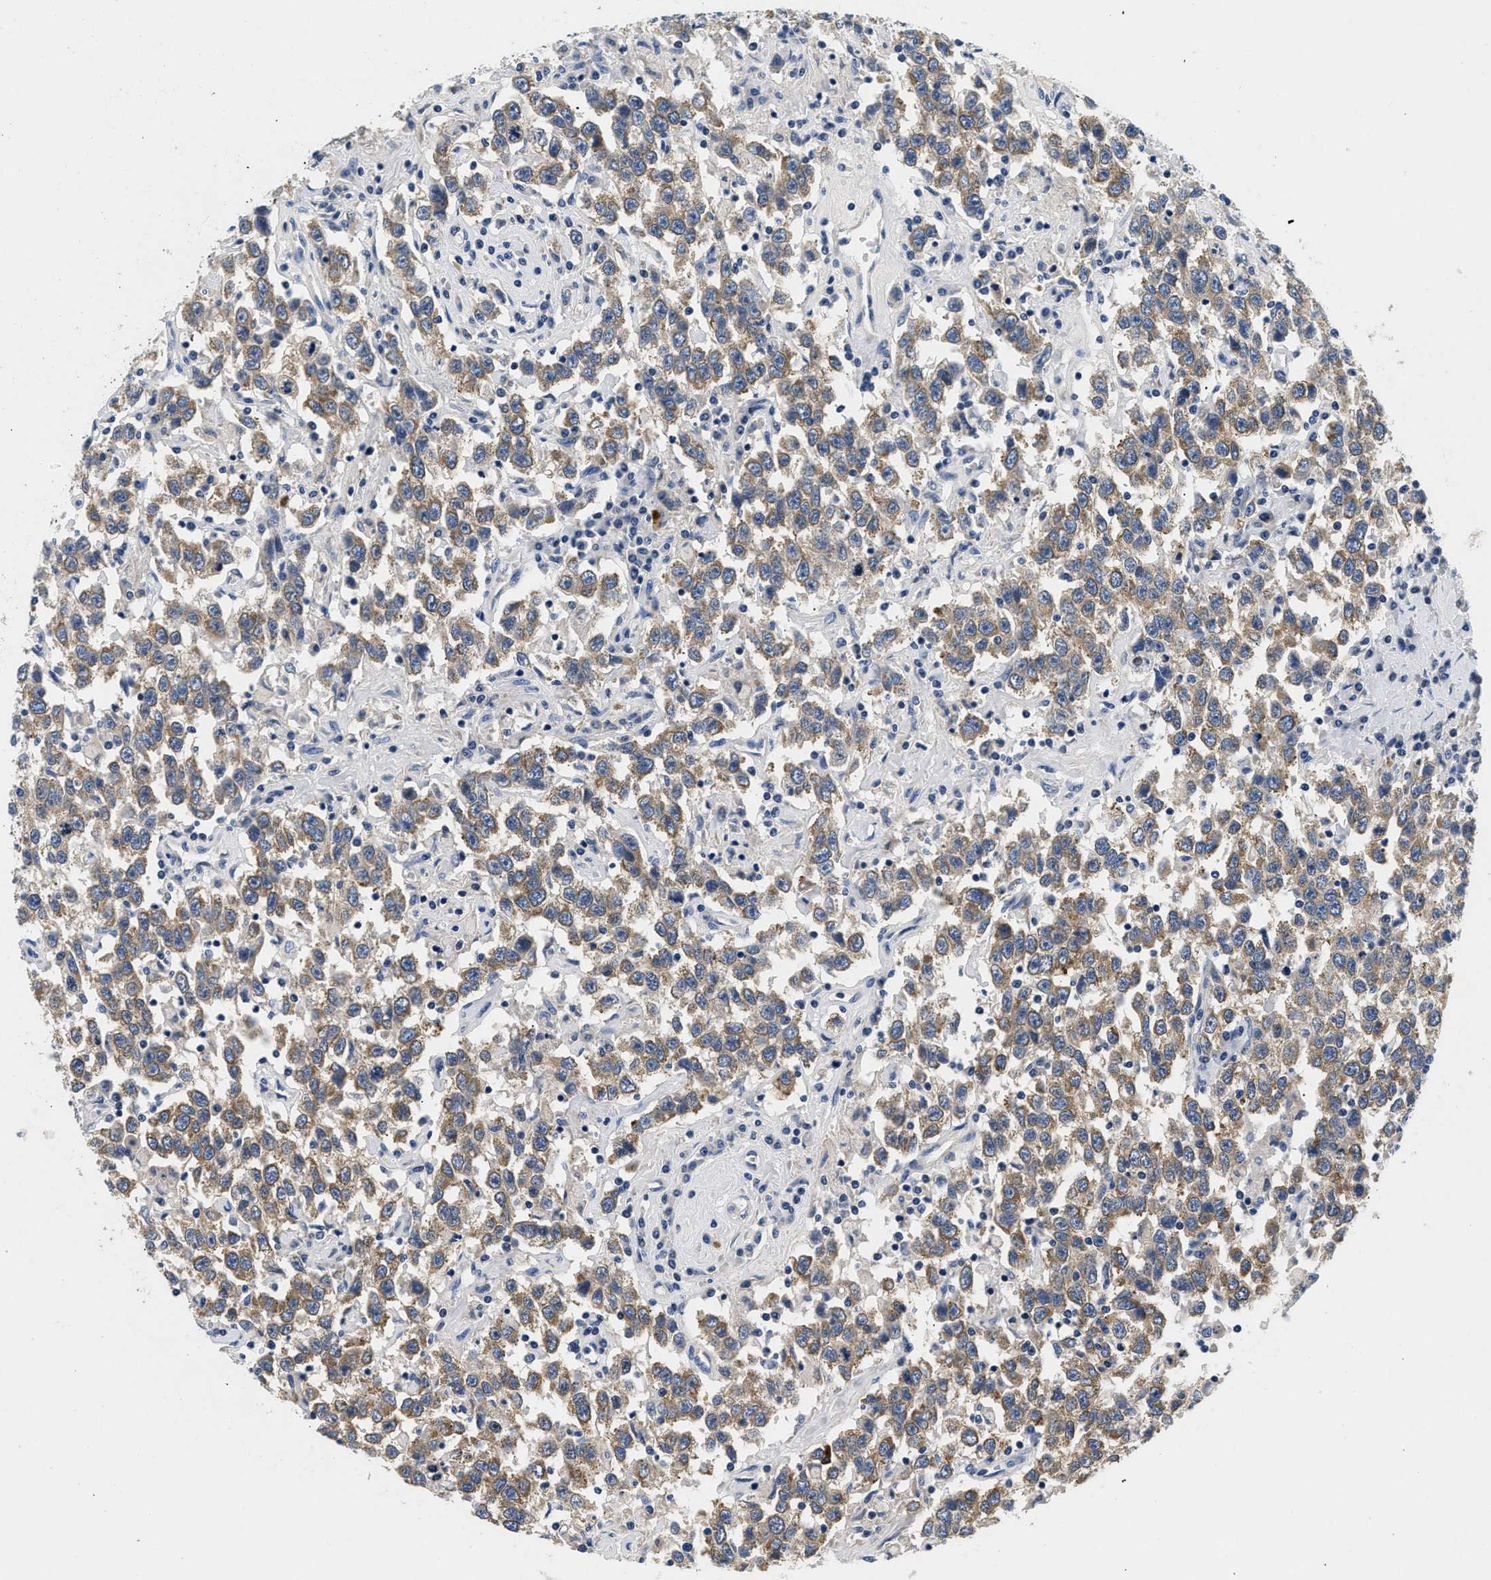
{"staining": {"intensity": "strong", "quantity": ">75%", "location": "cytoplasmic/membranous"}, "tissue": "testis cancer", "cell_type": "Tumor cells", "image_type": "cancer", "snomed": [{"axis": "morphology", "description": "Seminoma, NOS"}, {"axis": "topography", "description": "Testis"}], "caption": "Immunohistochemical staining of testis cancer (seminoma) demonstrates strong cytoplasmic/membranous protein positivity in approximately >75% of tumor cells.", "gene": "PDP1", "patient": {"sex": "male", "age": 41}}